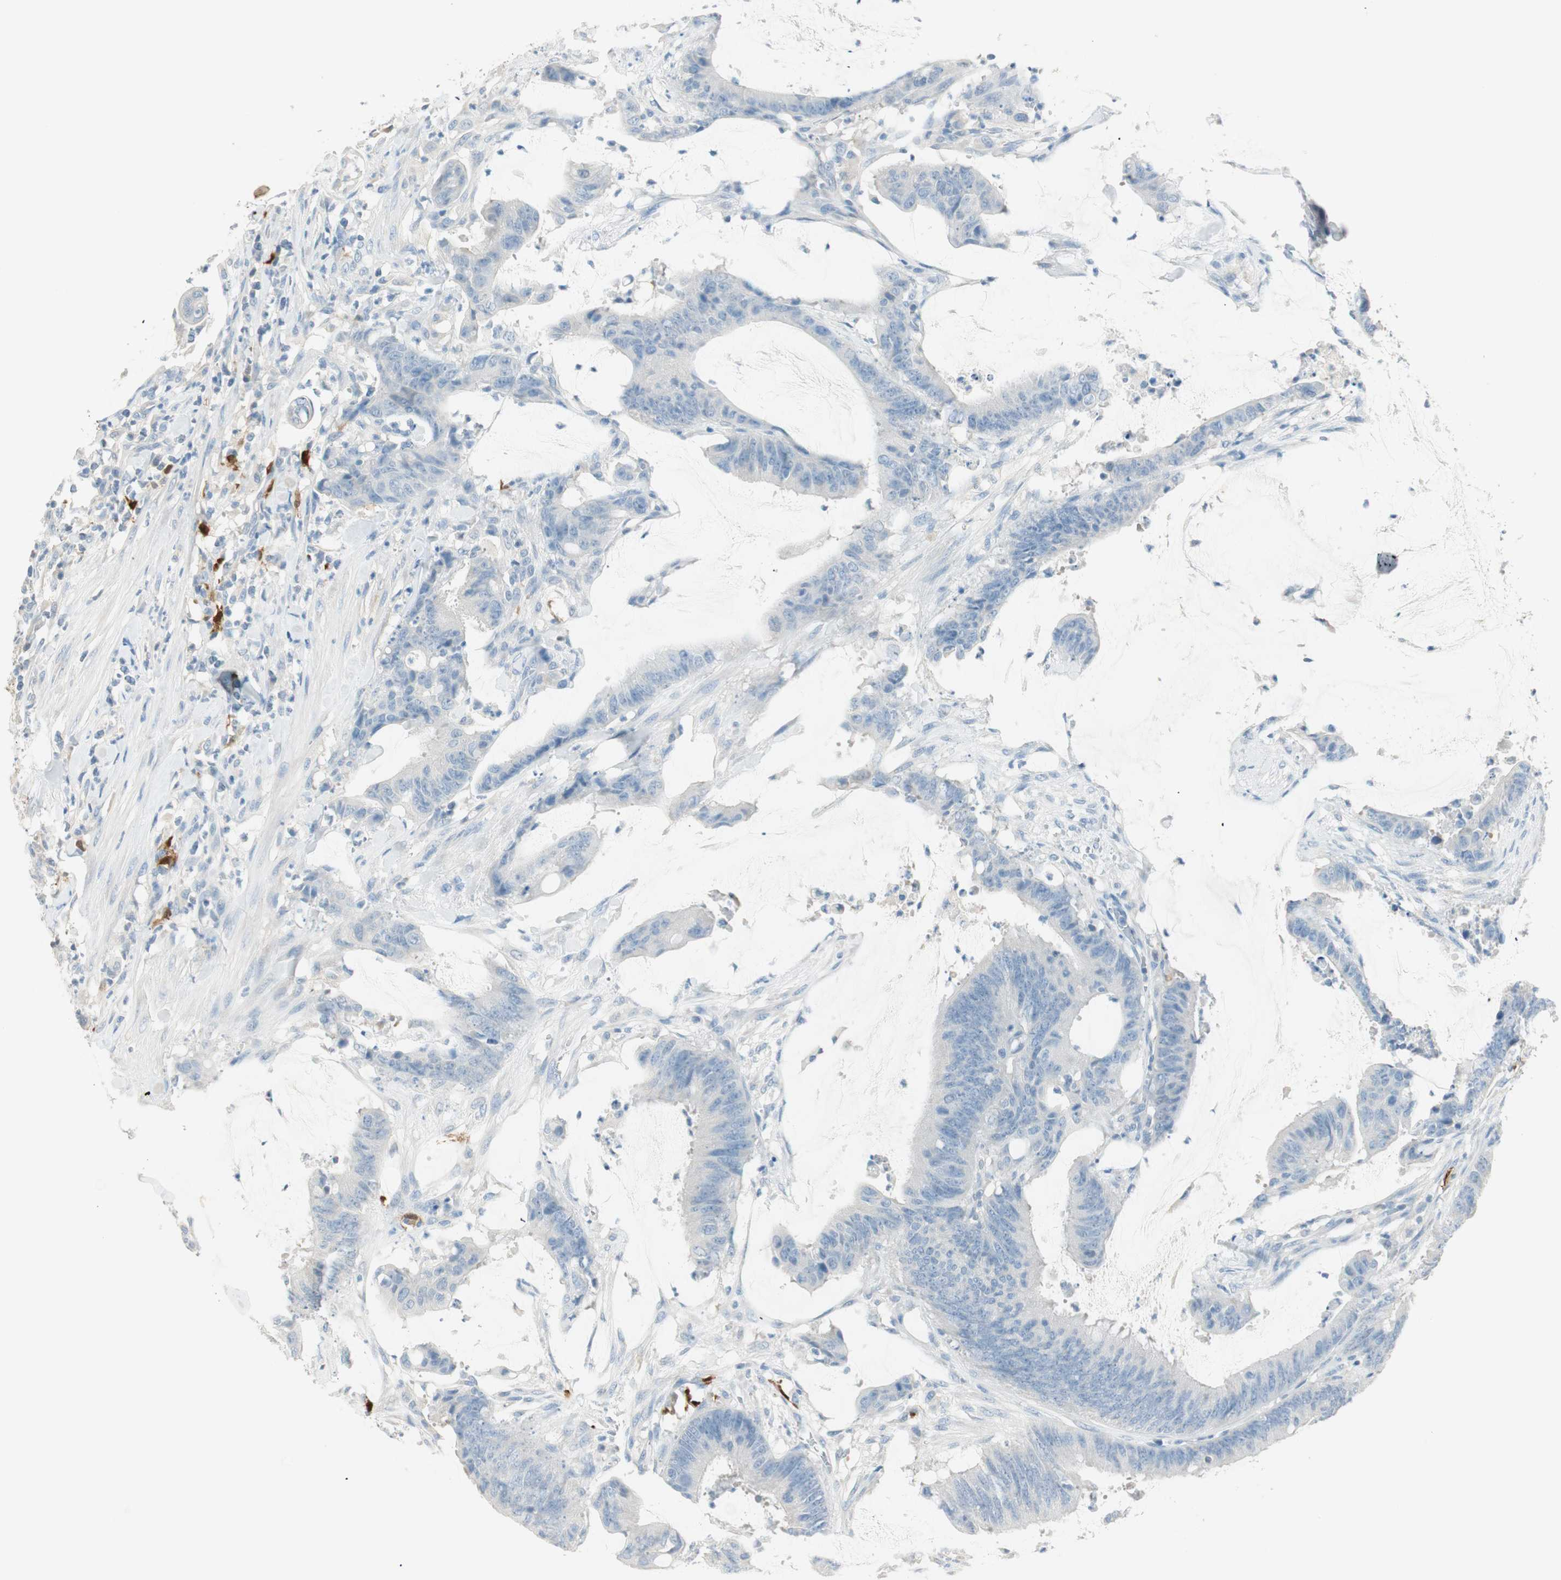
{"staining": {"intensity": "negative", "quantity": "none", "location": "none"}, "tissue": "colorectal cancer", "cell_type": "Tumor cells", "image_type": "cancer", "snomed": [{"axis": "morphology", "description": "Adenocarcinoma, NOS"}, {"axis": "topography", "description": "Rectum"}], "caption": "The image displays no staining of tumor cells in colorectal cancer.", "gene": "HPGD", "patient": {"sex": "female", "age": 66}}